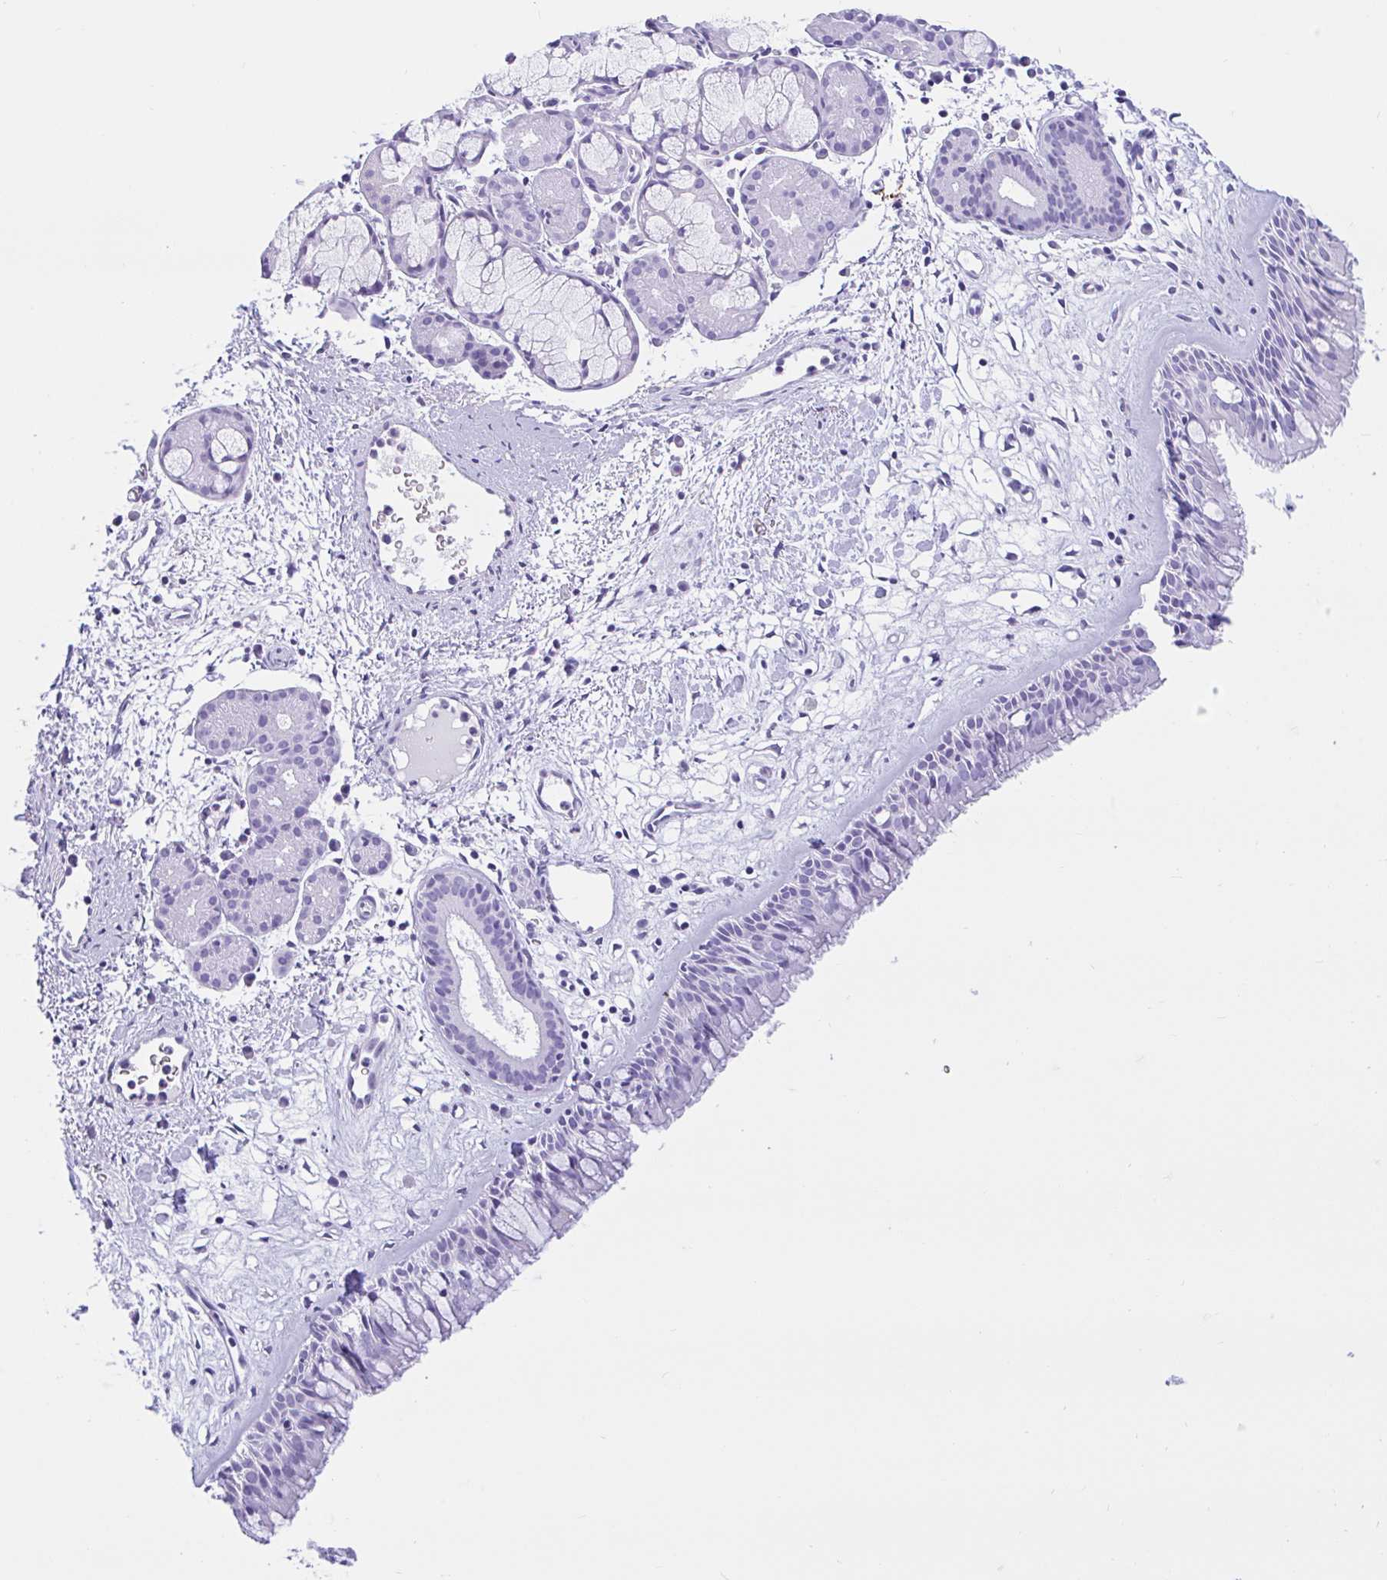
{"staining": {"intensity": "negative", "quantity": "none", "location": "none"}, "tissue": "nasopharynx", "cell_type": "Respiratory epithelial cells", "image_type": "normal", "snomed": [{"axis": "morphology", "description": "Normal tissue, NOS"}, {"axis": "topography", "description": "Nasopharynx"}], "caption": "An immunohistochemistry histopathology image of unremarkable nasopharynx is shown. There is no staining in respiratory epithelial cells of nasopharynx. The staining was performed using DAB (3,3'-diaminobenzidine) to visualize the protein expression in brown, while the nuclei were stained in blue with hematoxylin (Magnification: 20x).", "gene": "ZNF319", "patient": {"sex": "male", "age": 65}}